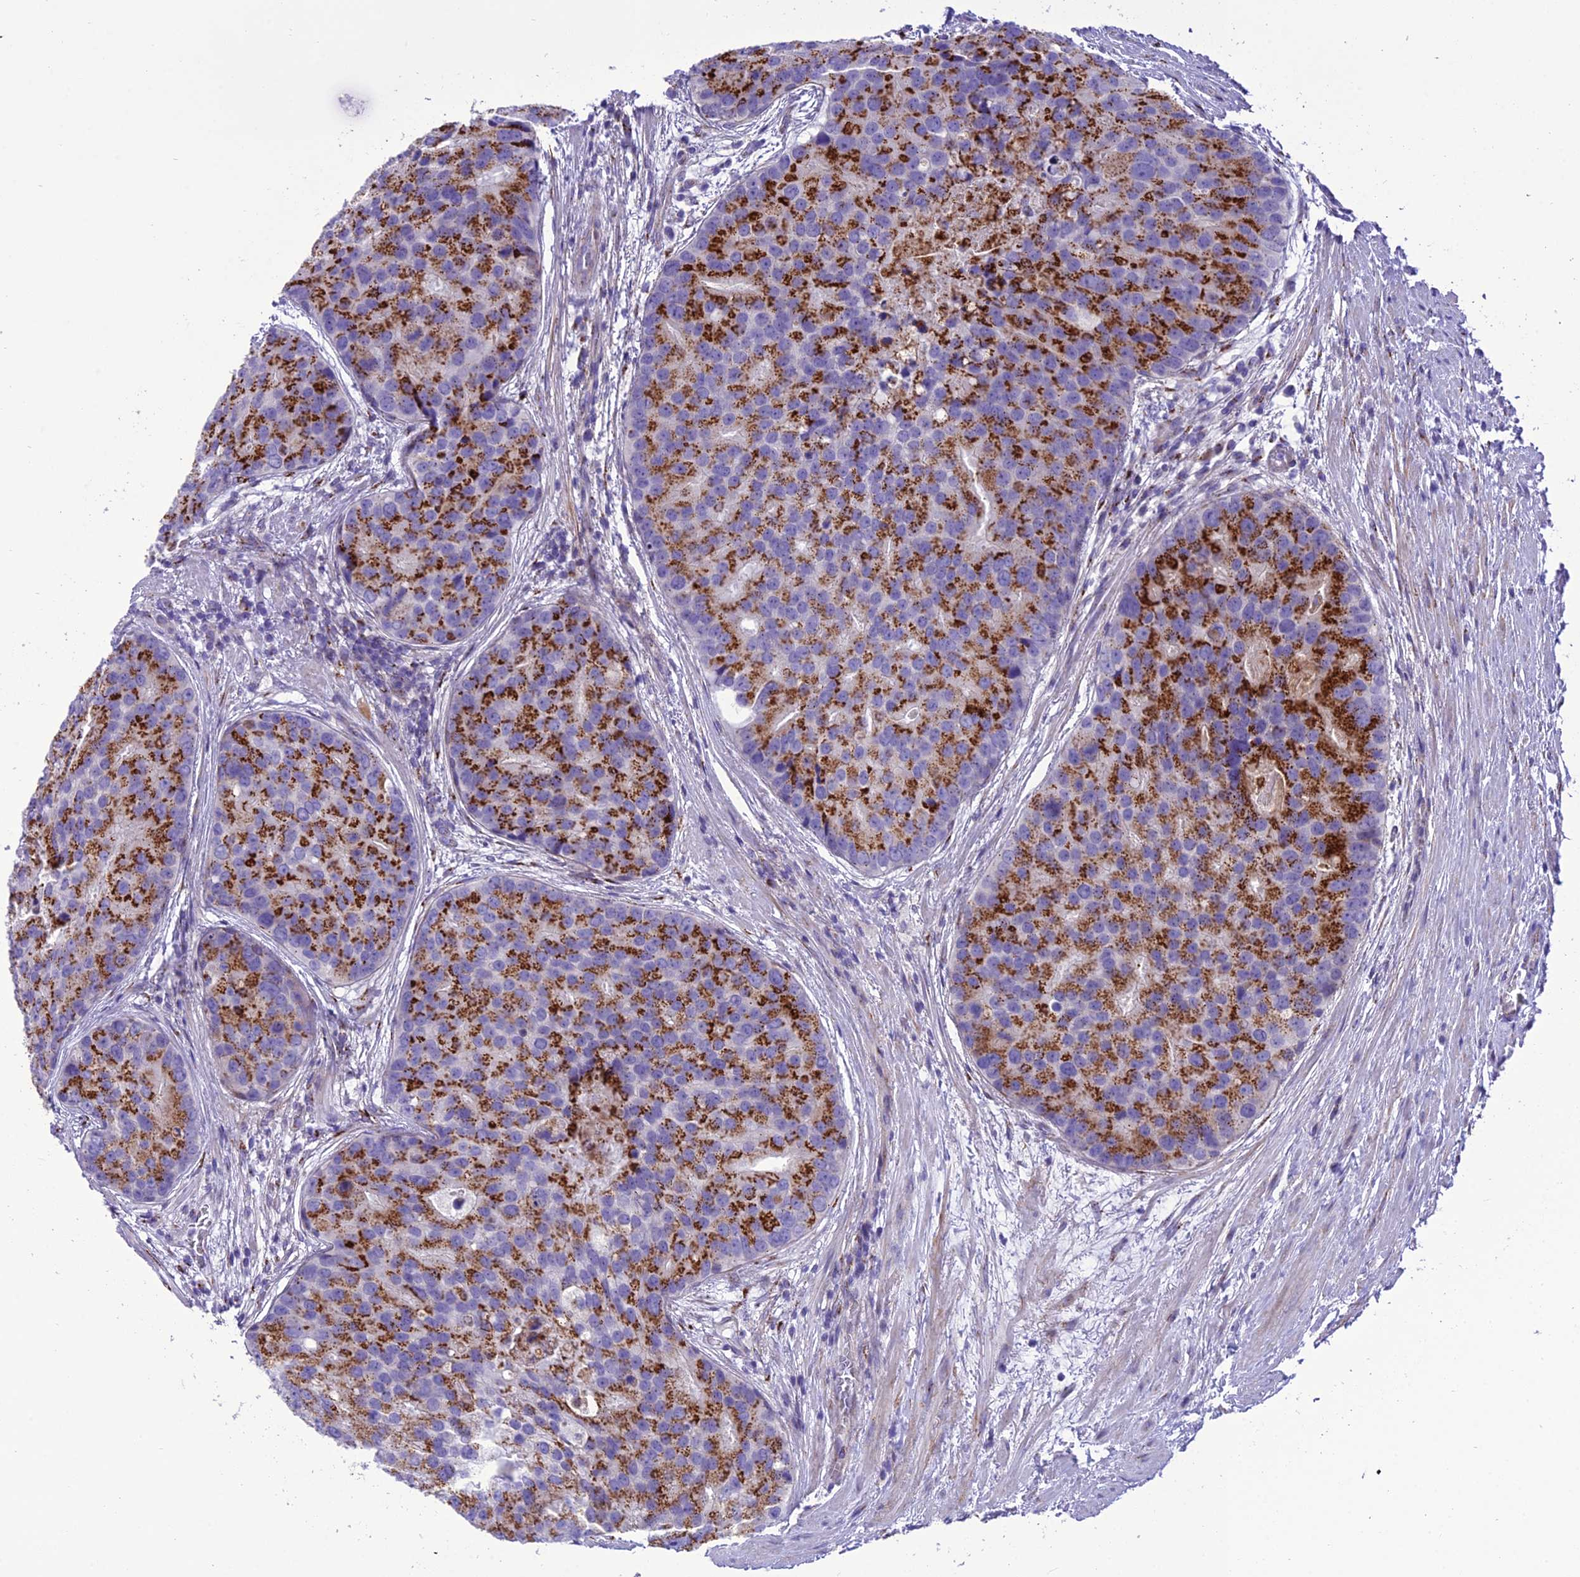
{"staining": {"intensity": "strong", "quantity": ">75%", "location": "cytoplasmic/membranous"}, "tissue": "prostate cancer", "cell_type": "Tumor cells", "image_type": "cancer", "snomed": [{"axis": "morphology", "description": "Adenocarcinoma, High grade"}, {"axis": "topography", "description": "Prostate"}], "caption": "This is a photomicrograph of immunohistochemistry (IHC) staining of prostate cancer (high-grade adenocarcinoma), which shows strong positivity in the cytoplasmic/membranous of tumor cells.", "gene": "GOLM2", "patient": {"sex": "male", "age": 62}}